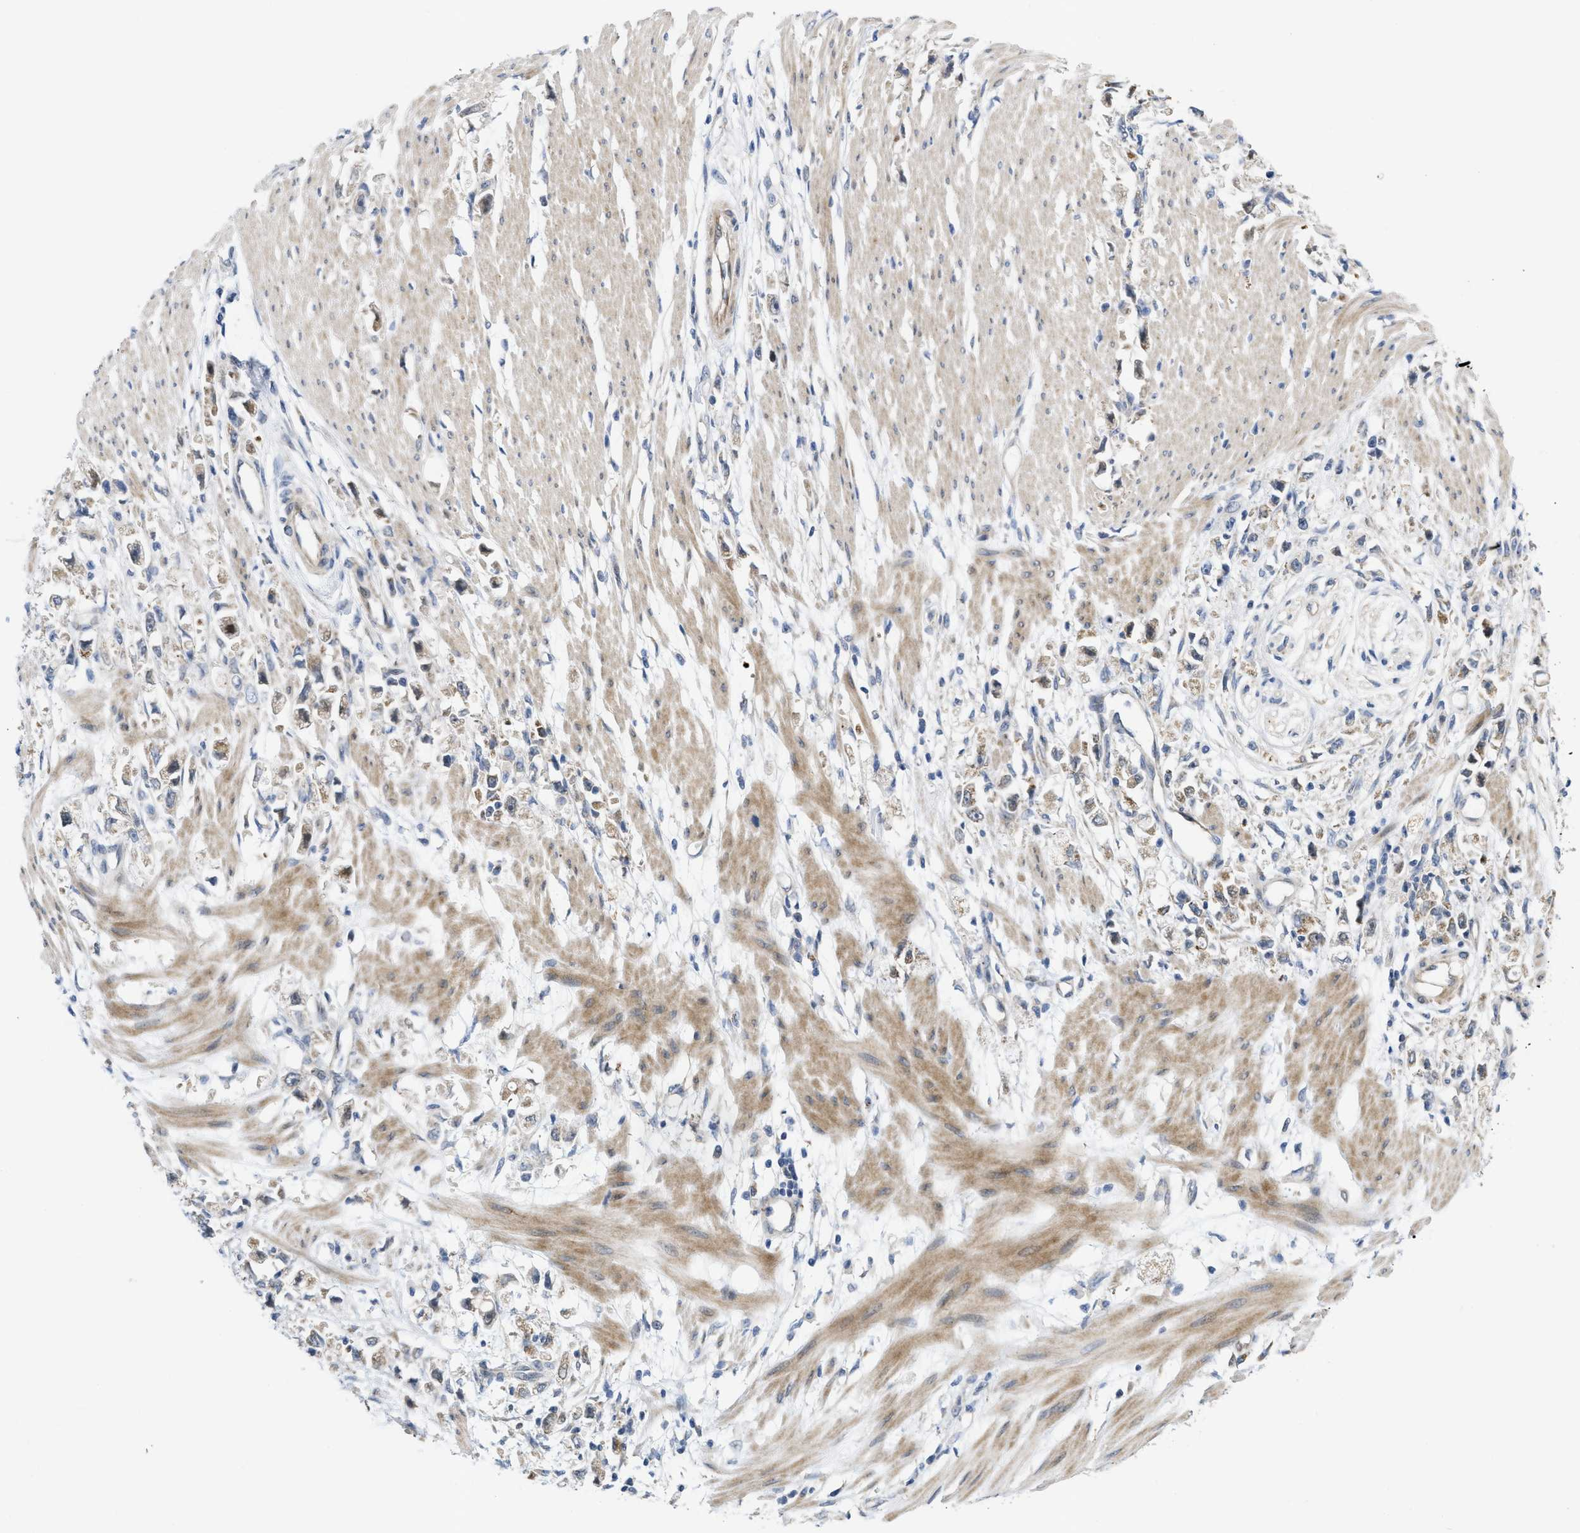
{"staining": {"intensity": "weak", "quantity": "<25%", "location": "cytoplasmic/membranous"}, "tissue": "stomach cancer", "cell_type": "Tumor cells", "image_type": "cancer", "snomed": [{"axis": "morphology", "description": "Adenocarcinoma, NOS"}, {"axis": "topography", "description": "Stomach"}], "caption": "Immunohistochemistry photomicrograph of stomach adenocarcinoma stained for a protein (brown), which demonstrates no expression in tumor cells.", "gene": "CDPF1", "patient": {"sex": "female", "age": 59}}